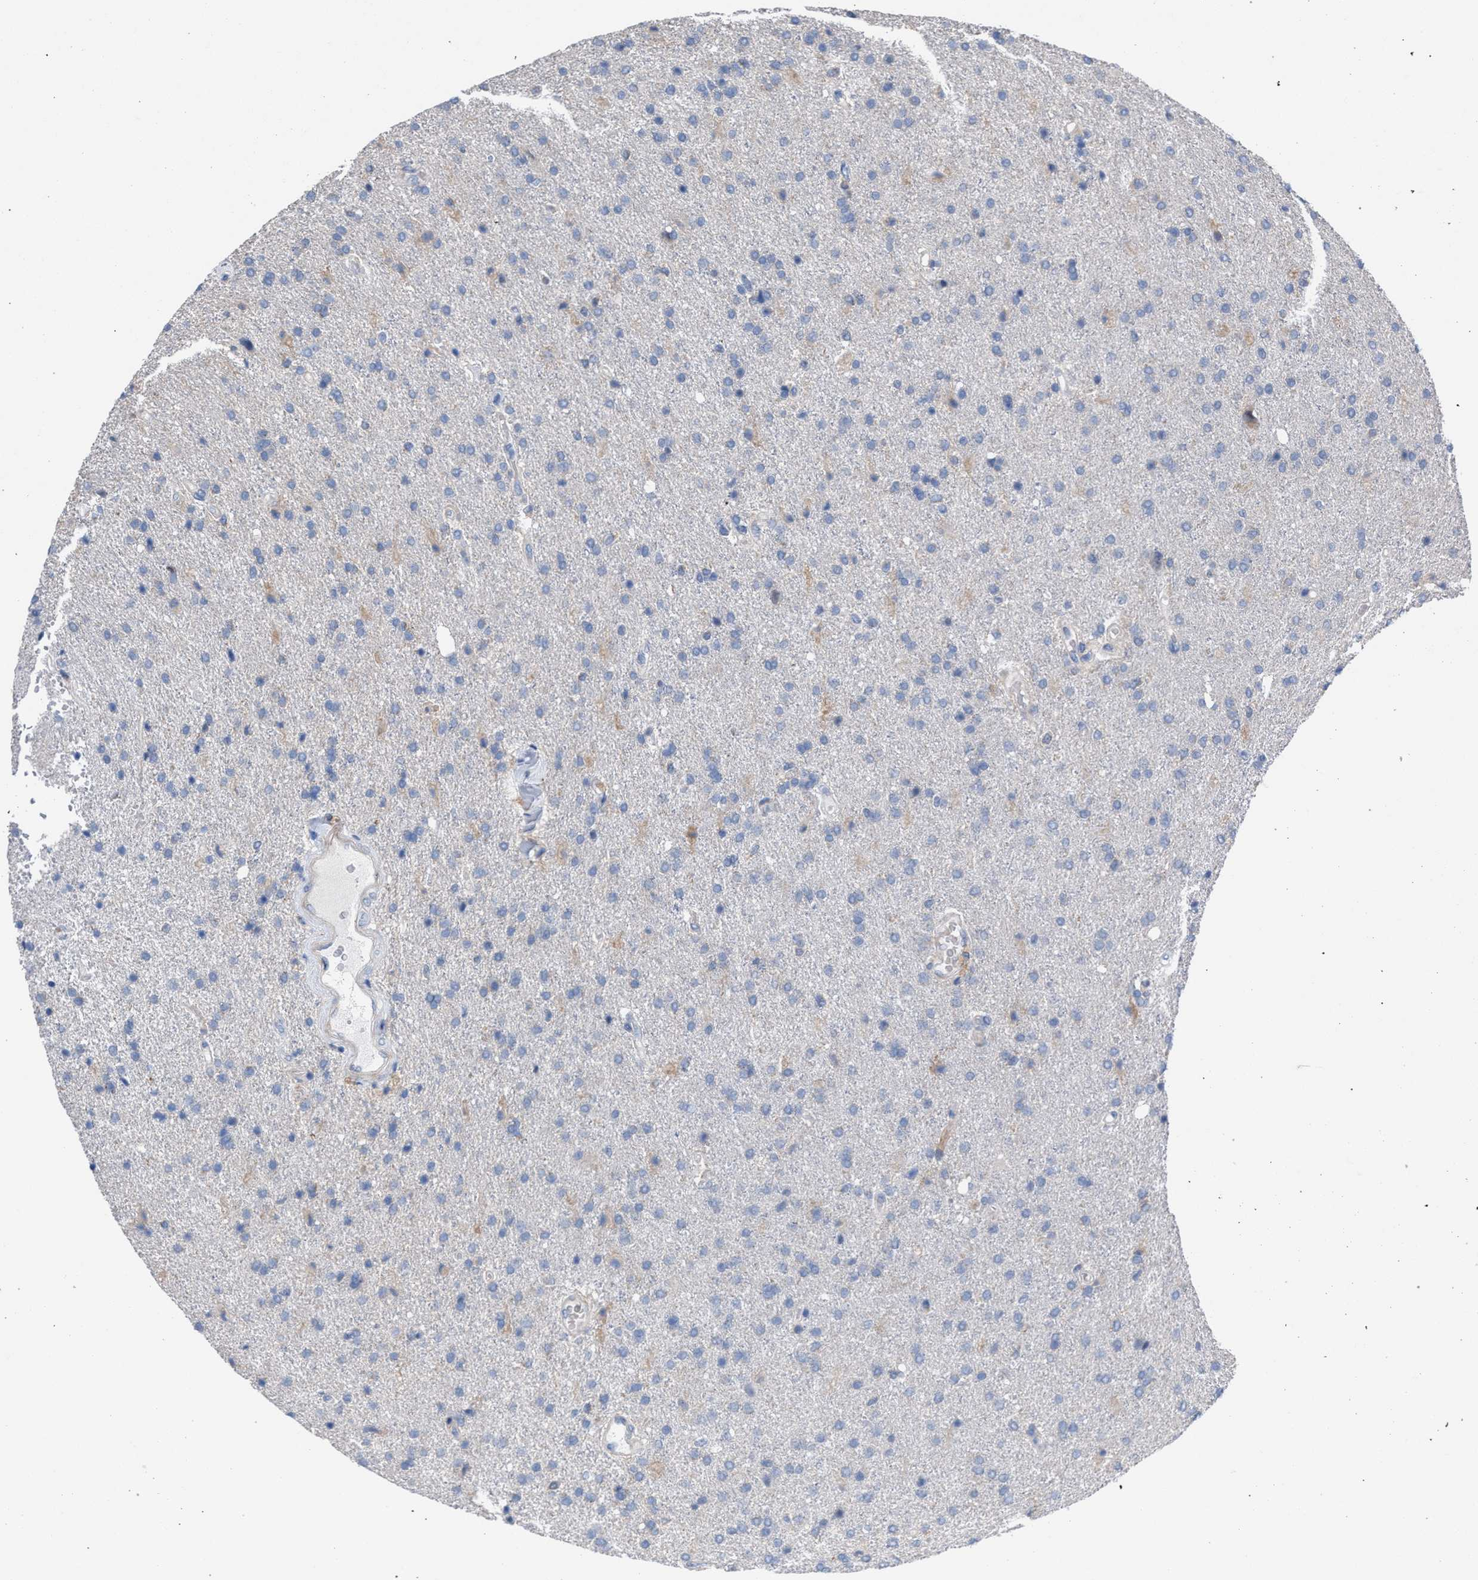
{"staining": {"intensity": "negative", "quantity": "none", "location": "none"}, "tissue": "glioma", "cell_type": "Tumor cells", "image_type": "cancer", "snomed": [{"axis": "morphology", "description": "Glioma, malignant, High grade"}, {"axis": "topography", "description": "Brain"}], "caption": "Tumor cells show no significant protein staining in malignant high-grade glioma.", "gene": "RNF135", "patient": {"sex": "male", "age": 72}}